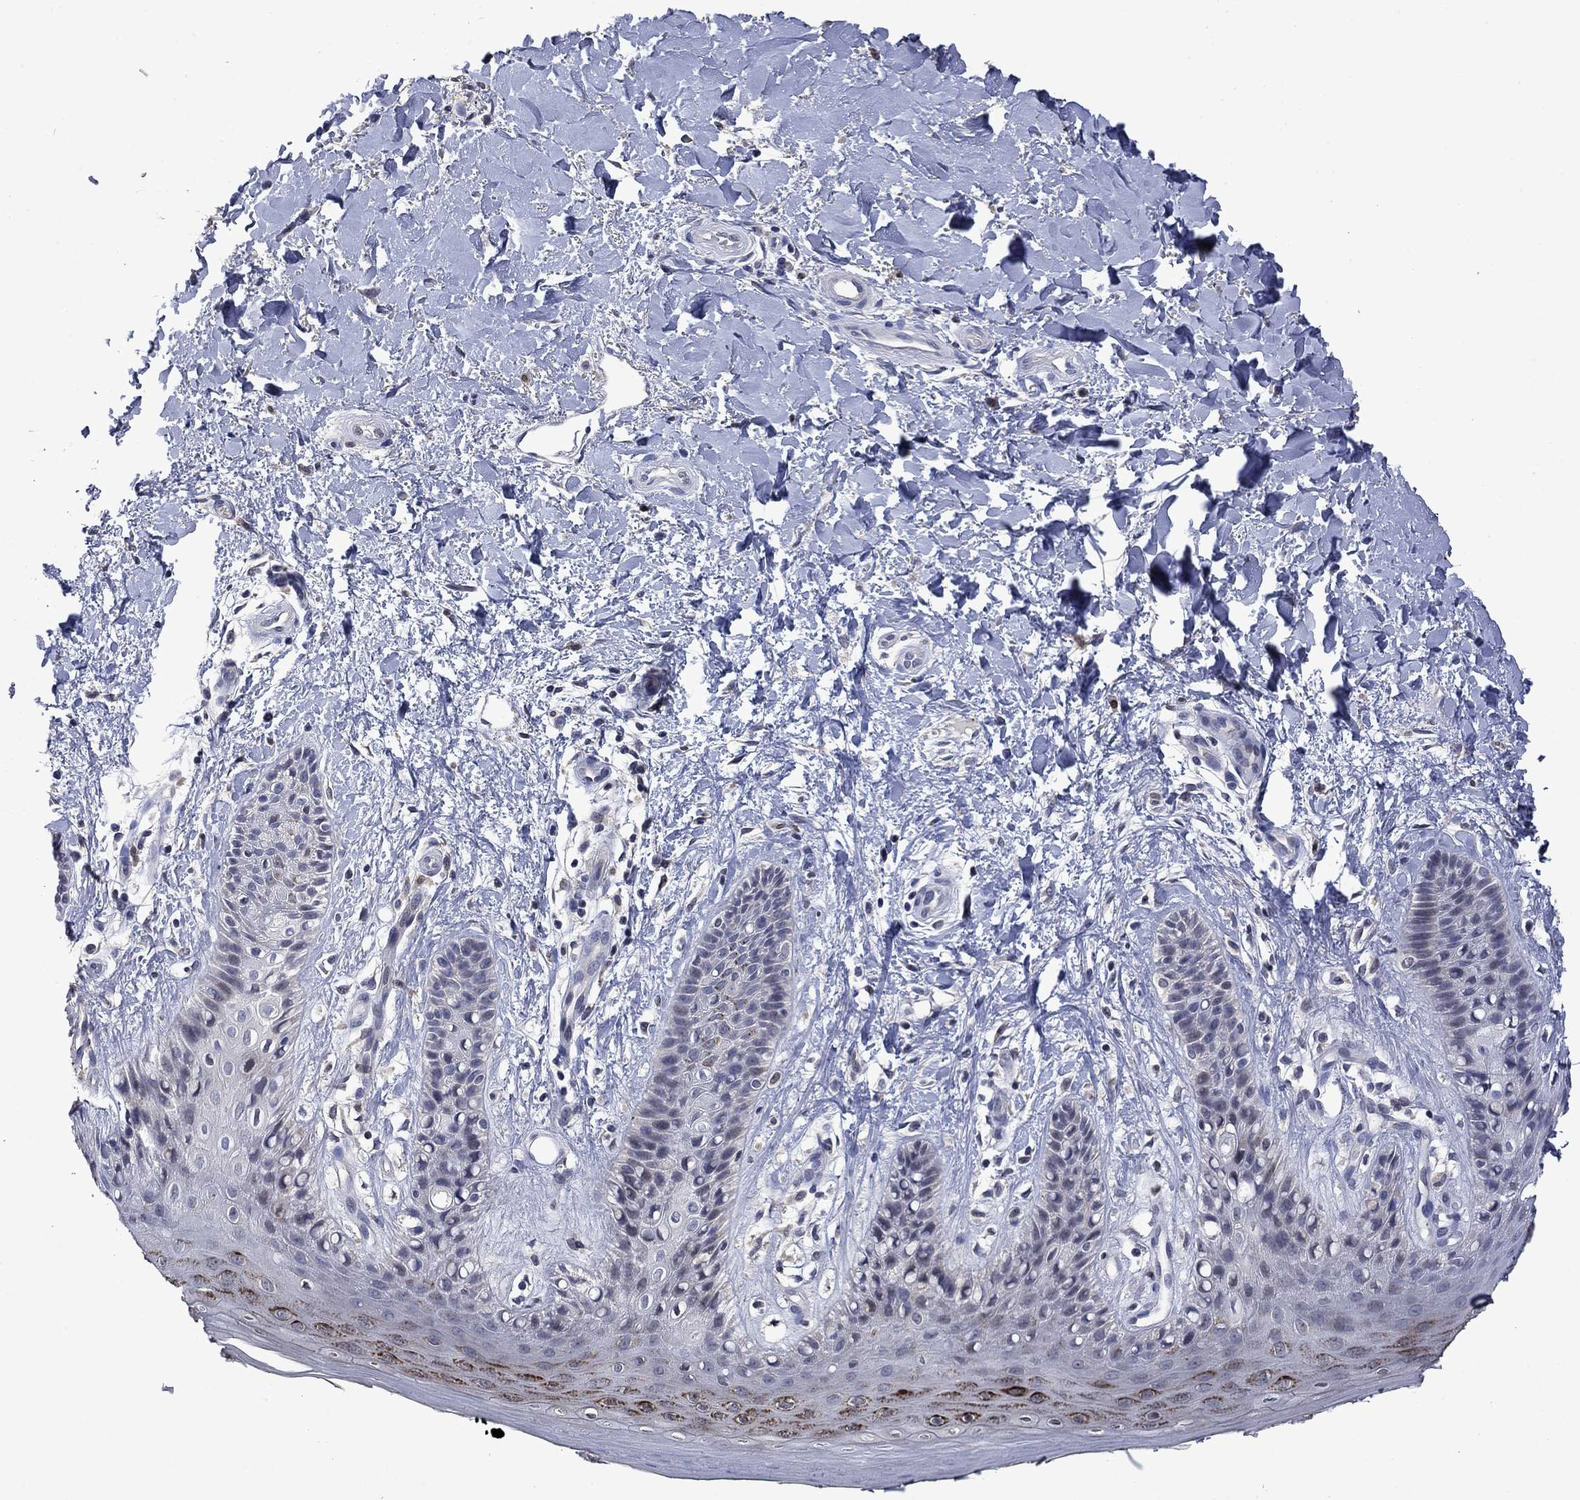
{"staining": {"intensity": "strong", "quantity": "<25%", "location": "cytoplasmic/membranous"}, "tissue": "skin", "cell_type": "Epidermal cells", "image_type": "normal", "snomed": [{"axis": "morphology", "description": "Normal tissue, NOS"}, {"axis": "topography", "description": "Anal"}], "caption": "High-power microscopy captured an immunohistochemistry (IHC) histopathology image of benign skin, revealing strong cytoplasmic/membranous positivity in about <25% of epidermal cells. Nuclei are stained in blue.", "gene": "PHKA1", "patient": {"sex": "male", "age": 36}}